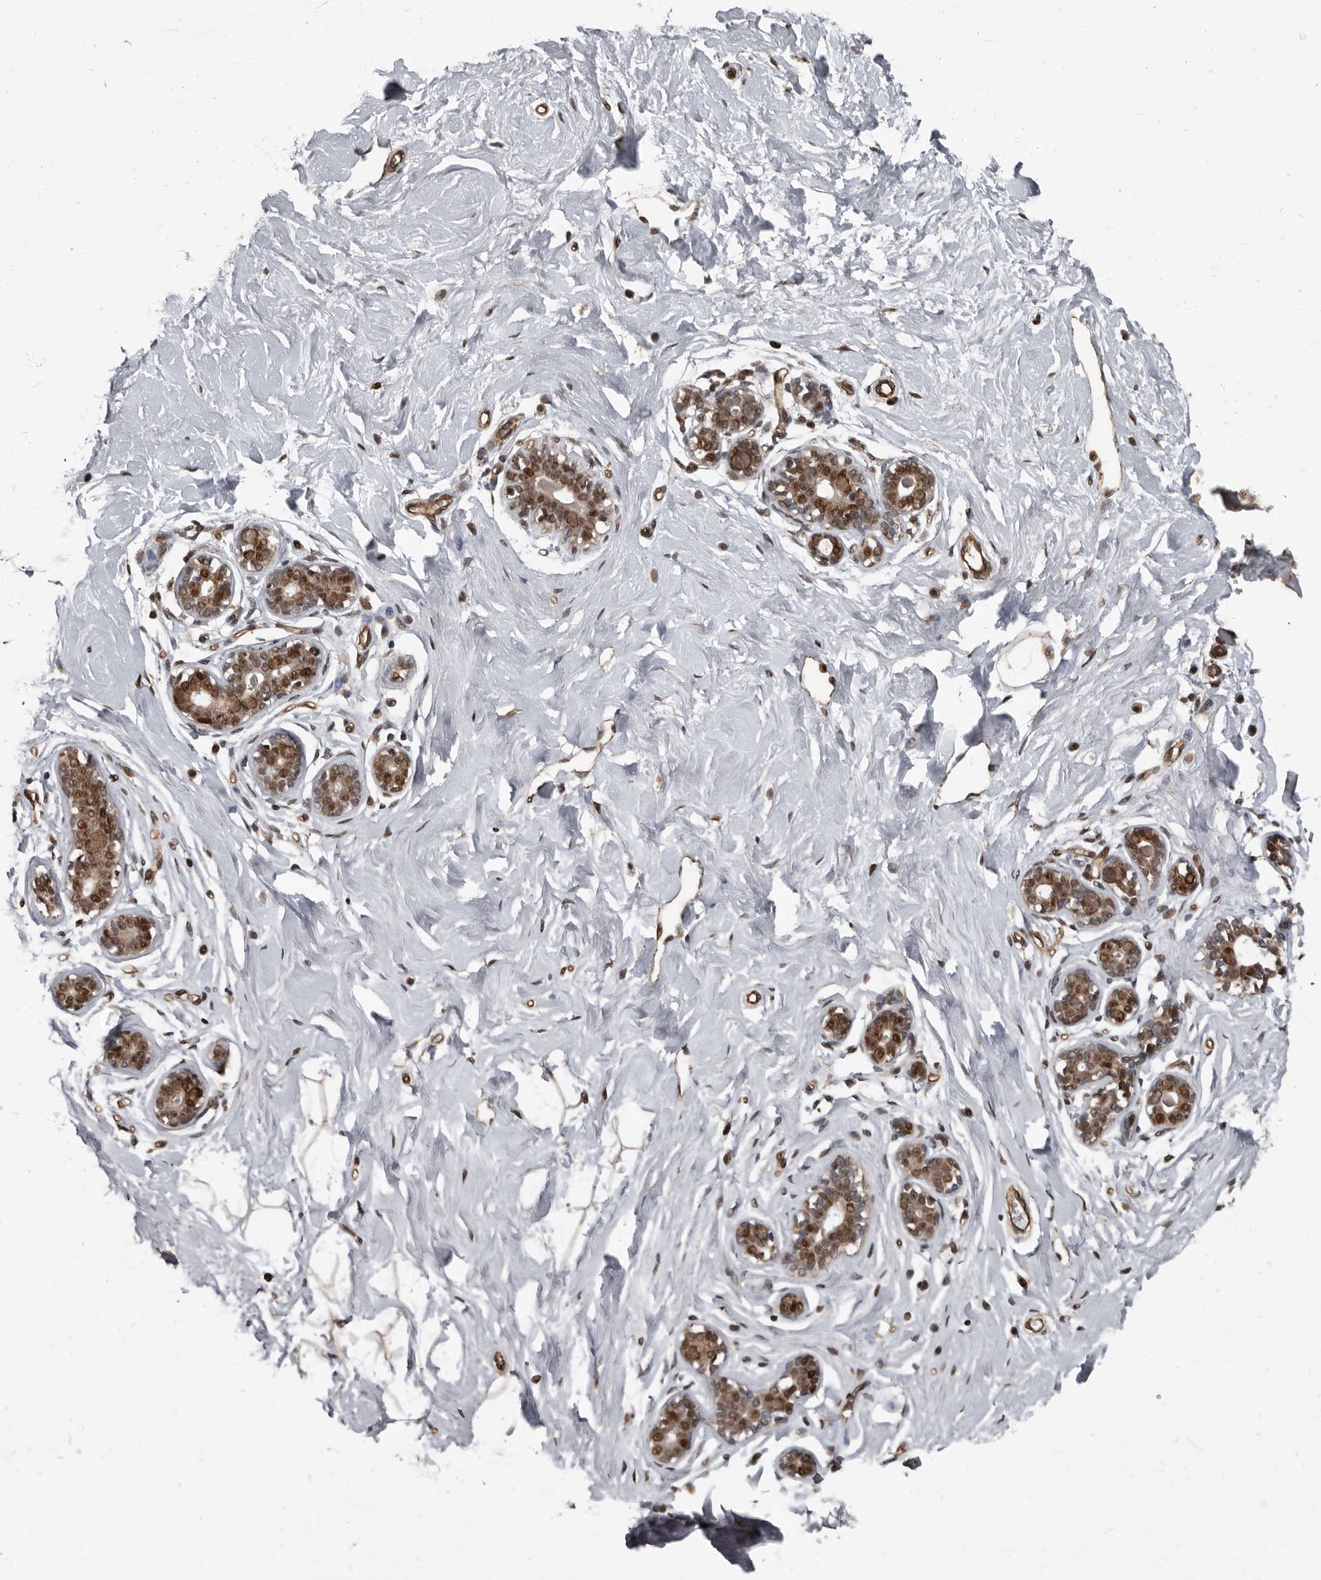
{"staining": {"intensity": "moderate", "quantity": ">75%", "location": "cytoplasmic/membranous"}, "tissue": "breast", "cell_type": "Adipocytes", "image_type": "normal", "snomed": [{"axis": "morphology", "description": "Normal tissue, NOS"}, {"axis": "morphology", "description": "Adenoma, NOS"}, {"axis": "topography", "description": "Breast"}], "caption": "Immunohistochemistry (IHC) (DAB) staining of unremarkable human breast demonstrates moderate cytoplasmic/membranous protein positivity in about >75% of adipocytes. The protein is shown in brown color, while the nuclei are stained blue.", "gene": "CHD1L", "patient": {"sex": "female", "age": 23}}